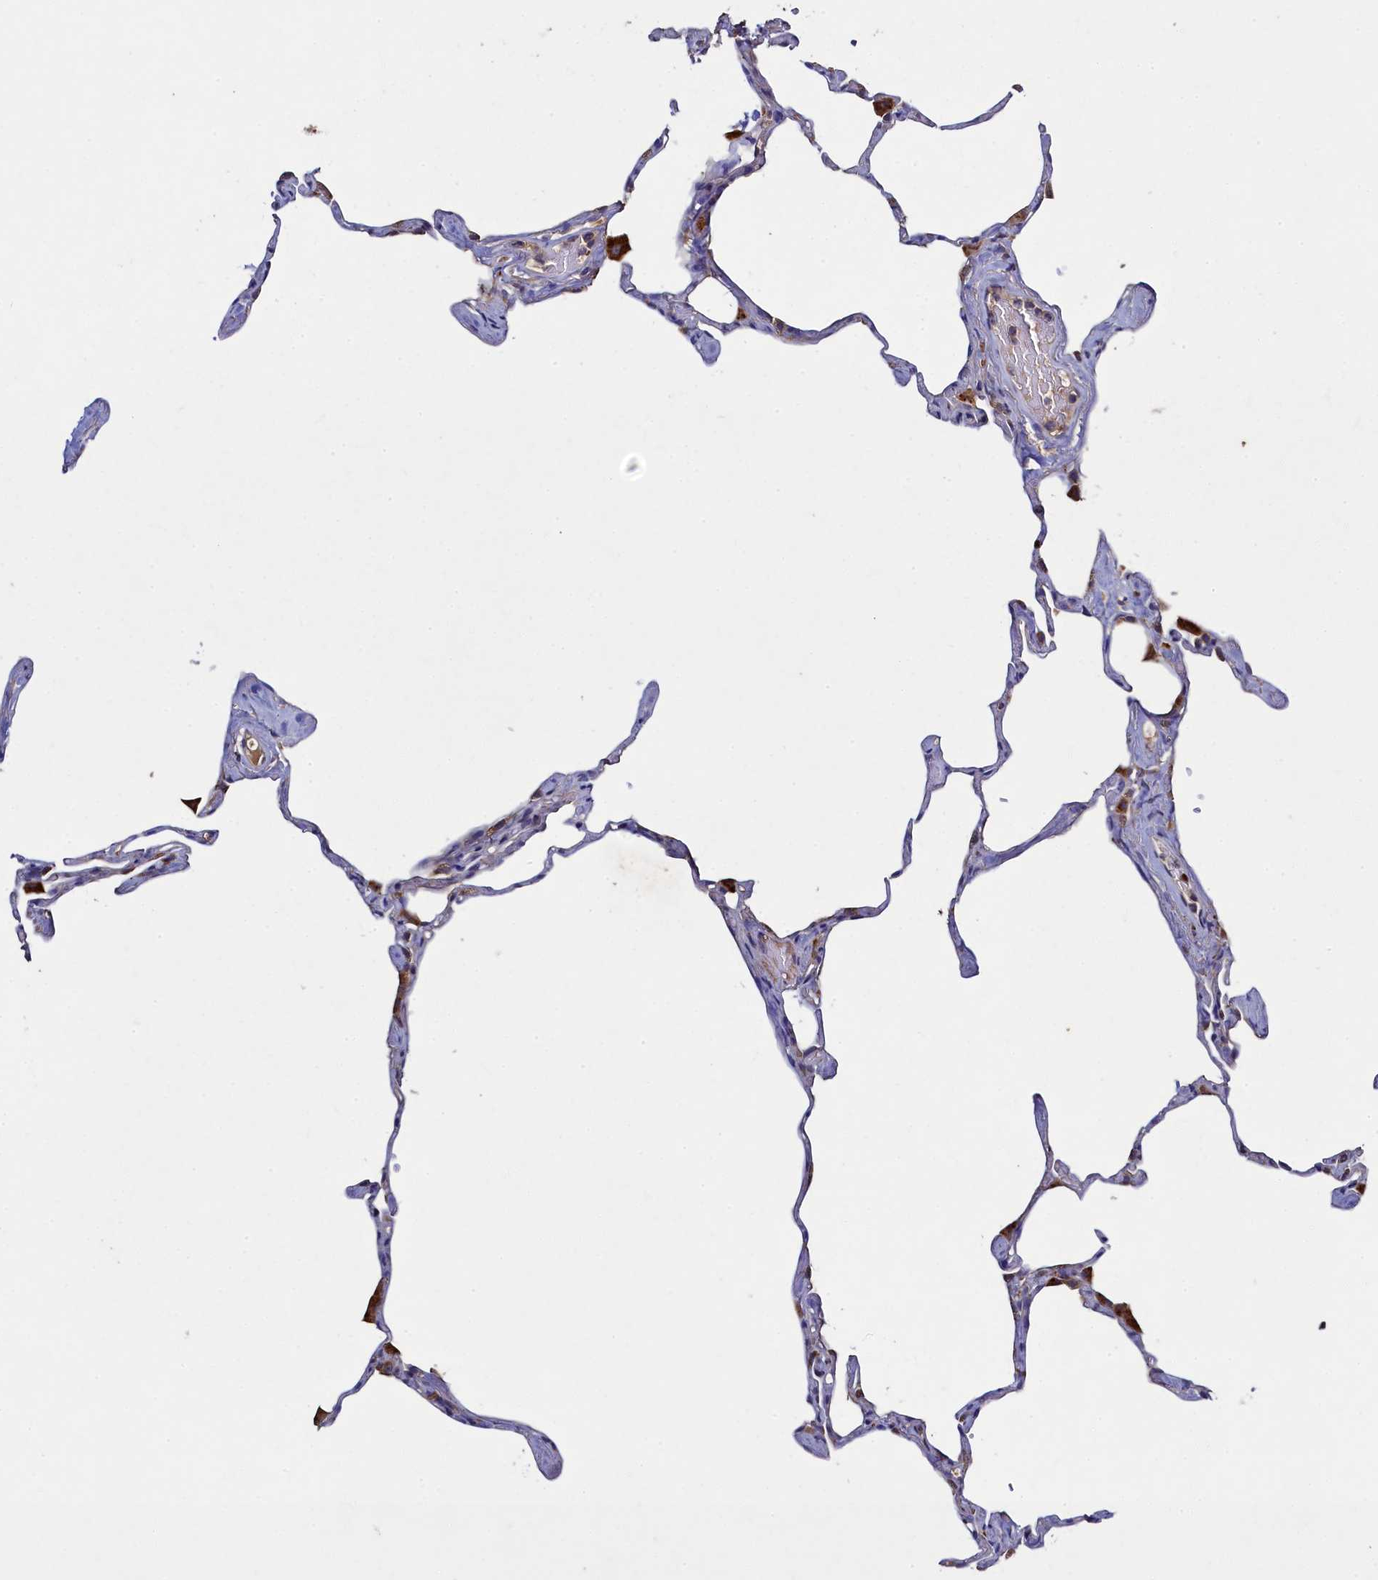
{"staining": {"intensity": "negative", "quantity": "none", "location": "none"}, "tissue": "lung", "cell_type": "Alveolar cells", "image_type": "normal", "snomed": [{"axis": "morphology", "description": "Normal tissue, NOS"}, {"axis": "topography", "description": "Lung"}], "caption": "This is a photomicrograph of immunohistochemistry (IHC) staining of benign lung, which shows no staining in alveolar cells.", "gene": "TK2", "patient": {"sex": "male", "age": 65}}